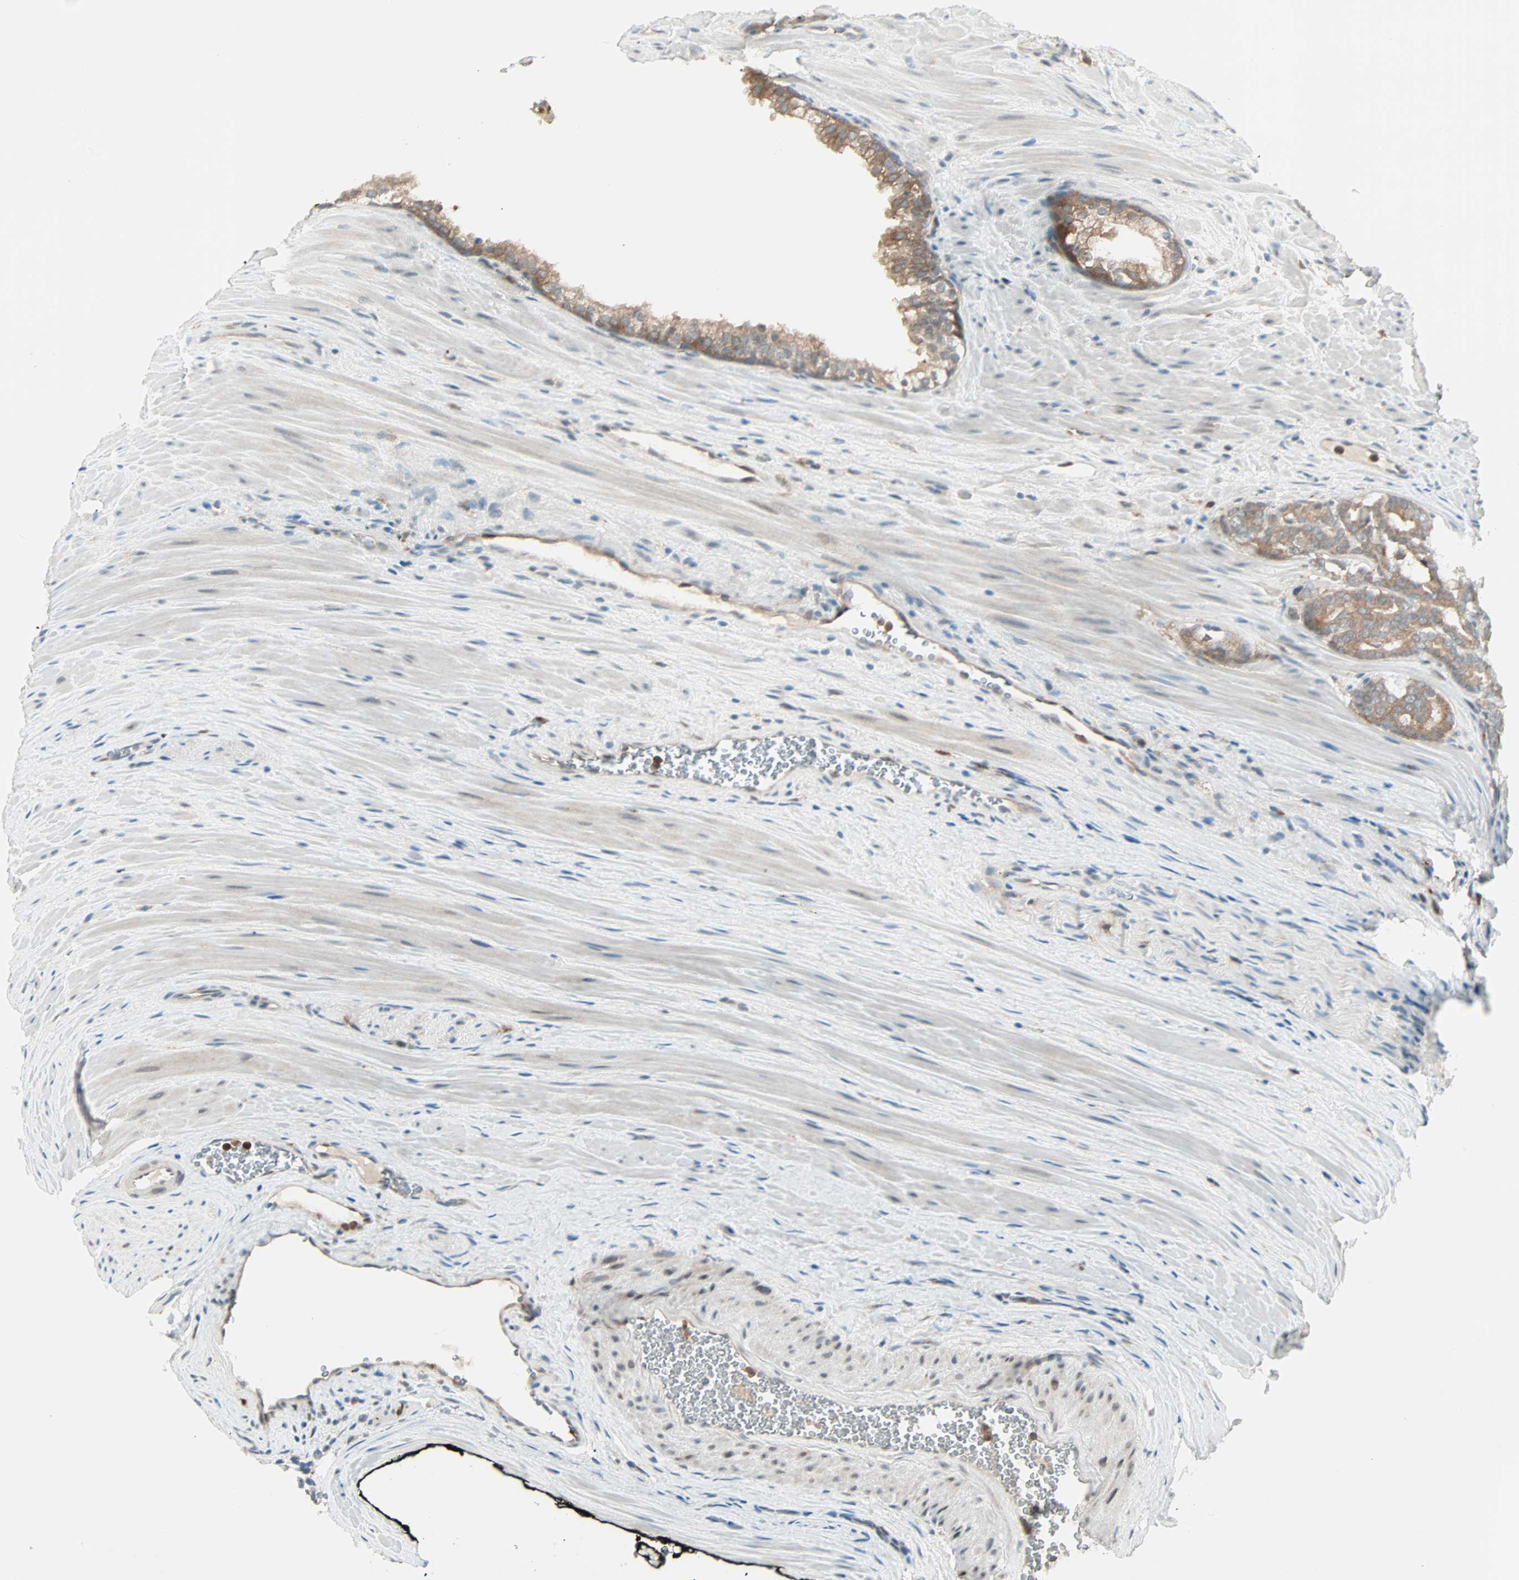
{"staining": {"intensity": "moderate", "quantity": ">75%", "location": "cytoplasmic/membranous"}, "tissue": "prostate cancer", "cell_type": "Tumor cells", "image_type": "cancer", "snomed": [{"axis": "morphology", "description": "Adenocarcinoma, Low grade"}, {"axis": "topography", "description": "Prostate"}], "caption": "The immunohistochemical stain labels moderate cytoplasmic/membranous expression in tumor cells of prostate low-grade adenocarcinoma tissue.", "gene": "SMIM8", "patient": {"sex": "male", "age": 58}}